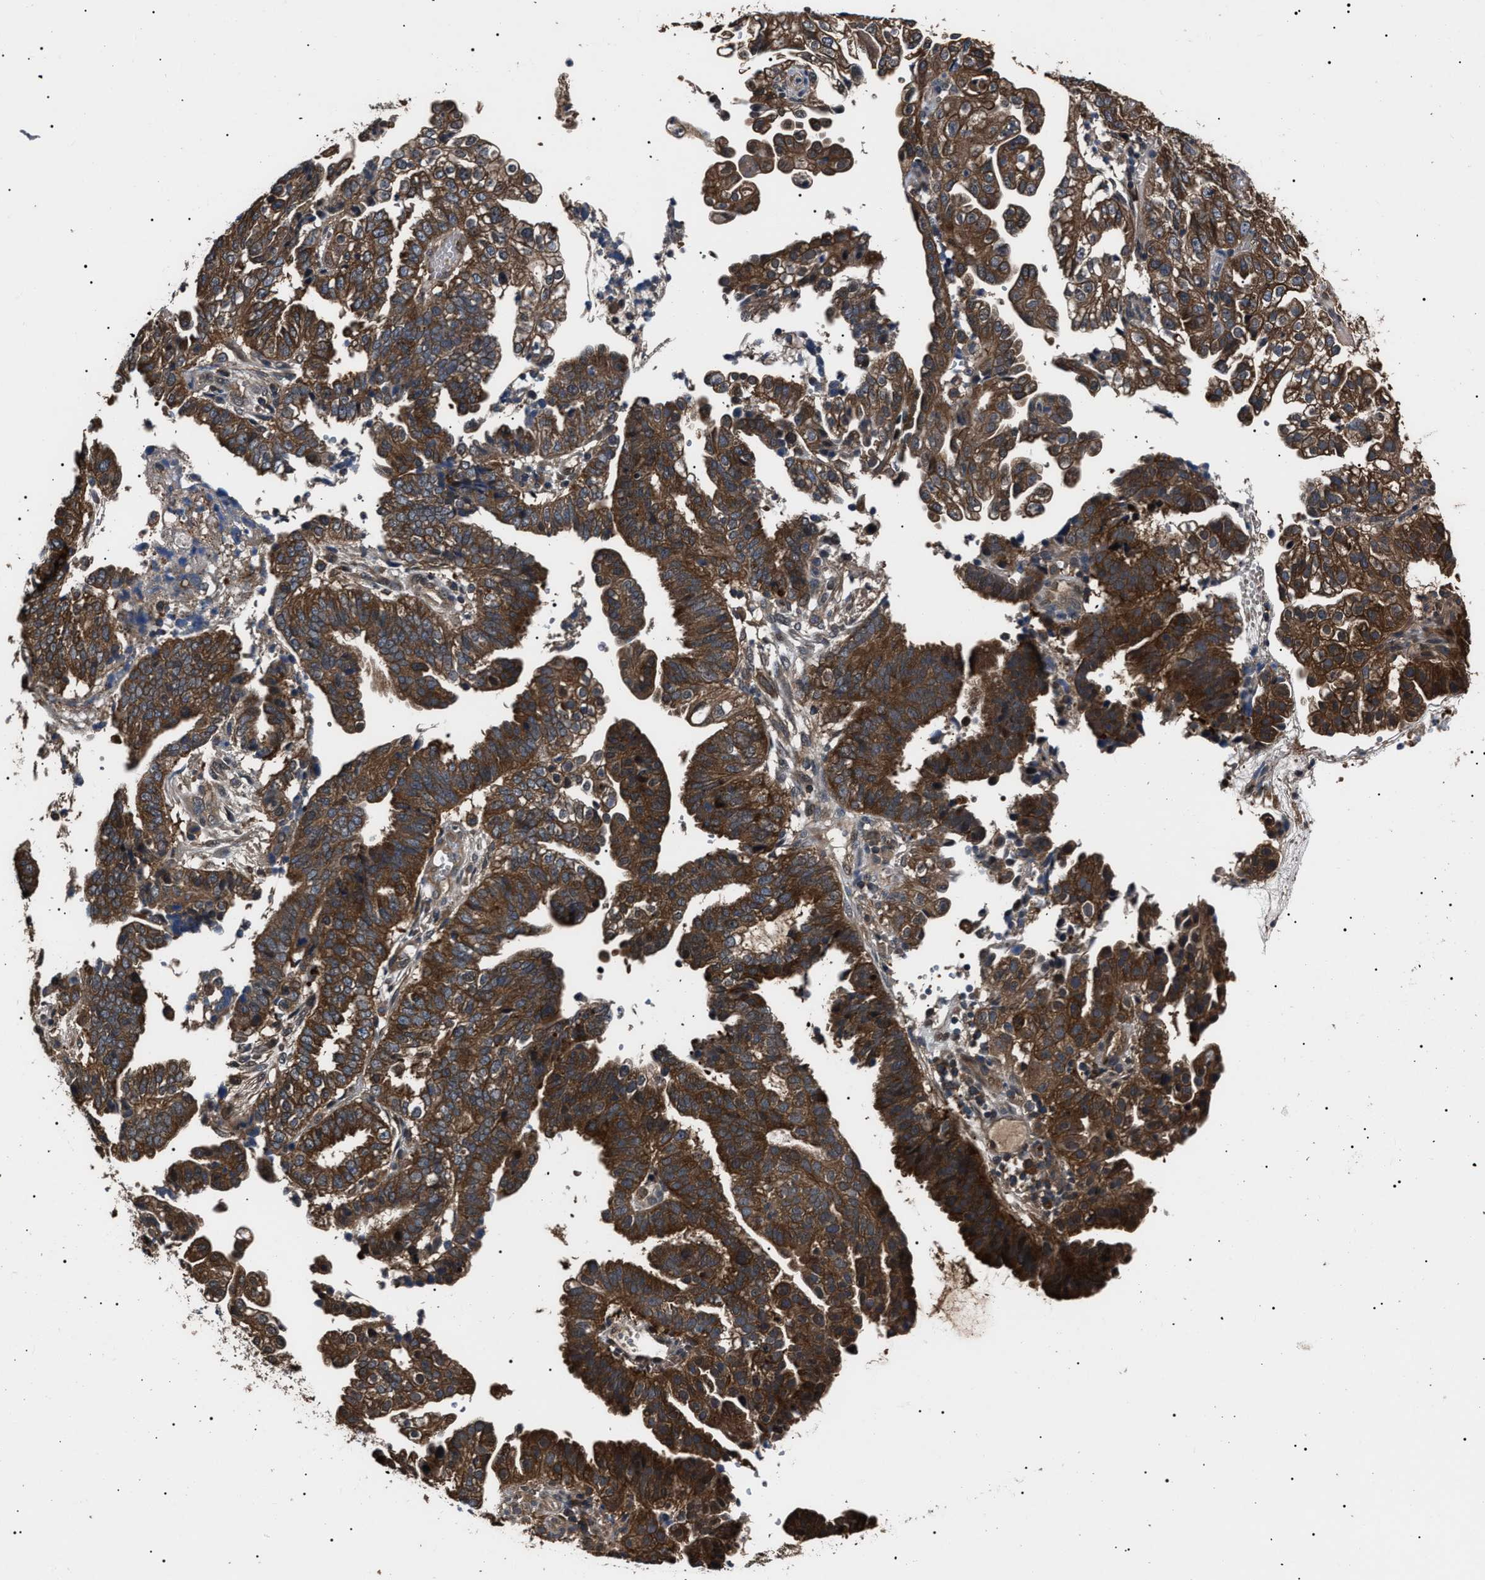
{"staining": {"intensity": "strong", "quantity": ">75%", "location": "cytoplasmic/membranous"}, "tissue": "endometrial cancer", "cell_type": "Tumor cells", "image_type": "cancer", "snomed": [{"axis": "morphology", "description": "Adenocarcinoma, NOS"}, {"axis": "topography", "description": "Endometrium"}], "caption": "A brown stain labels strong cytoplasmic/membranous positivity of a protein in human endometrial adenocarcinoma tumor cells.", "gene": "CCT8", "patient": {"sex": "female", "age": 51}}